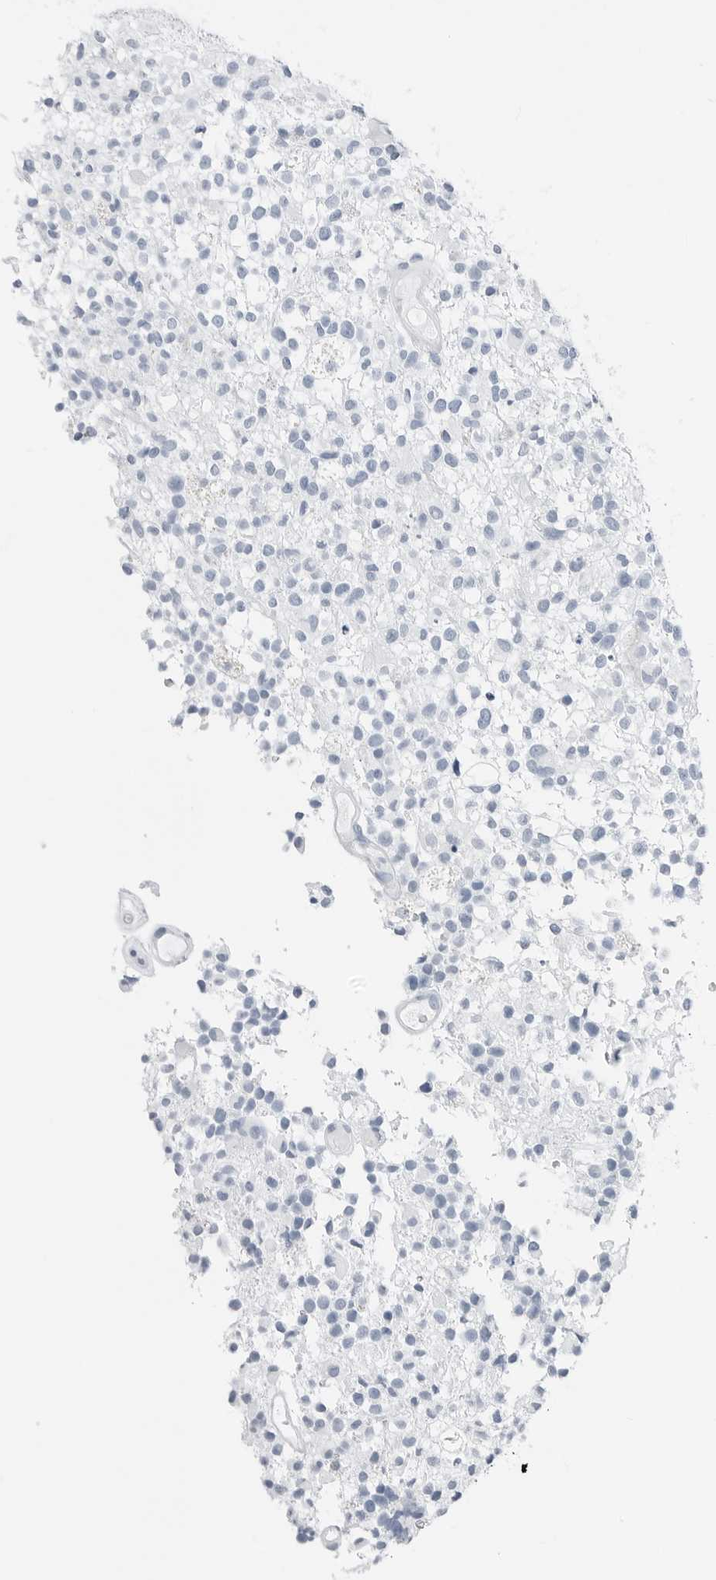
{"staining": {"intensity": "negative", "quantity": "none", "location": "none"}, "tissue": "glioma", "cell_type": "Tumor cells", "image_type": "cancer", "snomed": [{"axis": "morphology", "description": "Glioma, malignant, High grade"}, {"axis": "morphology", "description": "Glioblastoma, NOS"}, {"axis": "topography", "description": "Brain"}], "caption": "This micrograph is of glioblastoma stained with IHC to label a protein in brown with the nuclei are counter-stained blue. There is no expression in tumor cells.", "gene": "SLPI", "patient": {"sex": "male", "age": 60}}